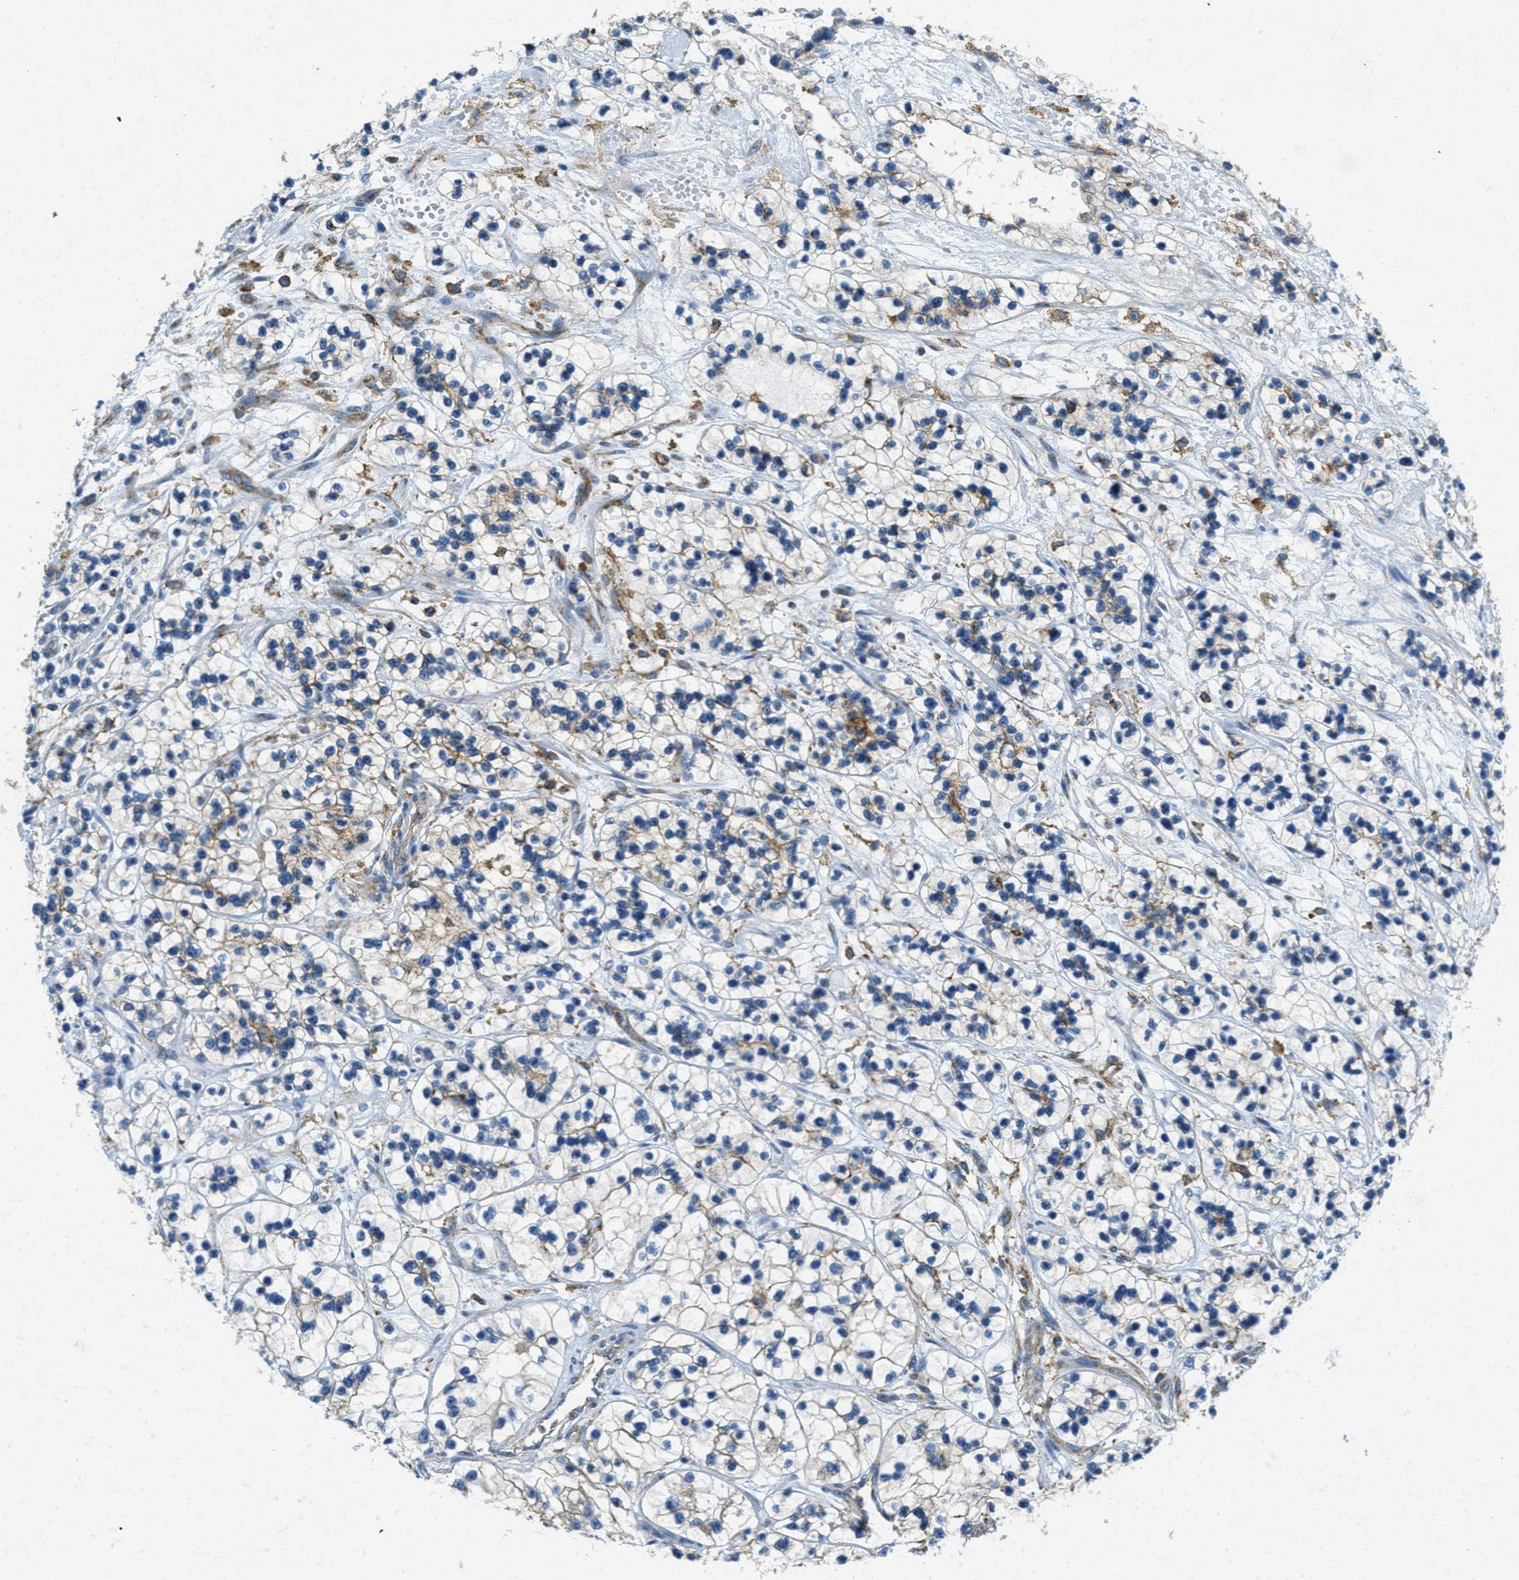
{"staining": {"intensity": "moderate", "quantity": "<25%", "location": "cytoplasmic/membranous"}, "tissue": "renal cancer", "cell_type": "Tumor cells", "image_type": "cancer", "snomed": [{"axis": "morphology", "description": "Adenocarcinoma, NOS"}, {"axis": "topography", "description": "Kidney"}], "caption": "This photomicrograph displays IHC staining of human adenocarcinoma (renal), with low moderate cytoplasmic/membranous staining in approximately <25% of tumor cells.", "gene": "AP2B1", "patient": {"sex": "female", "age": 57}}